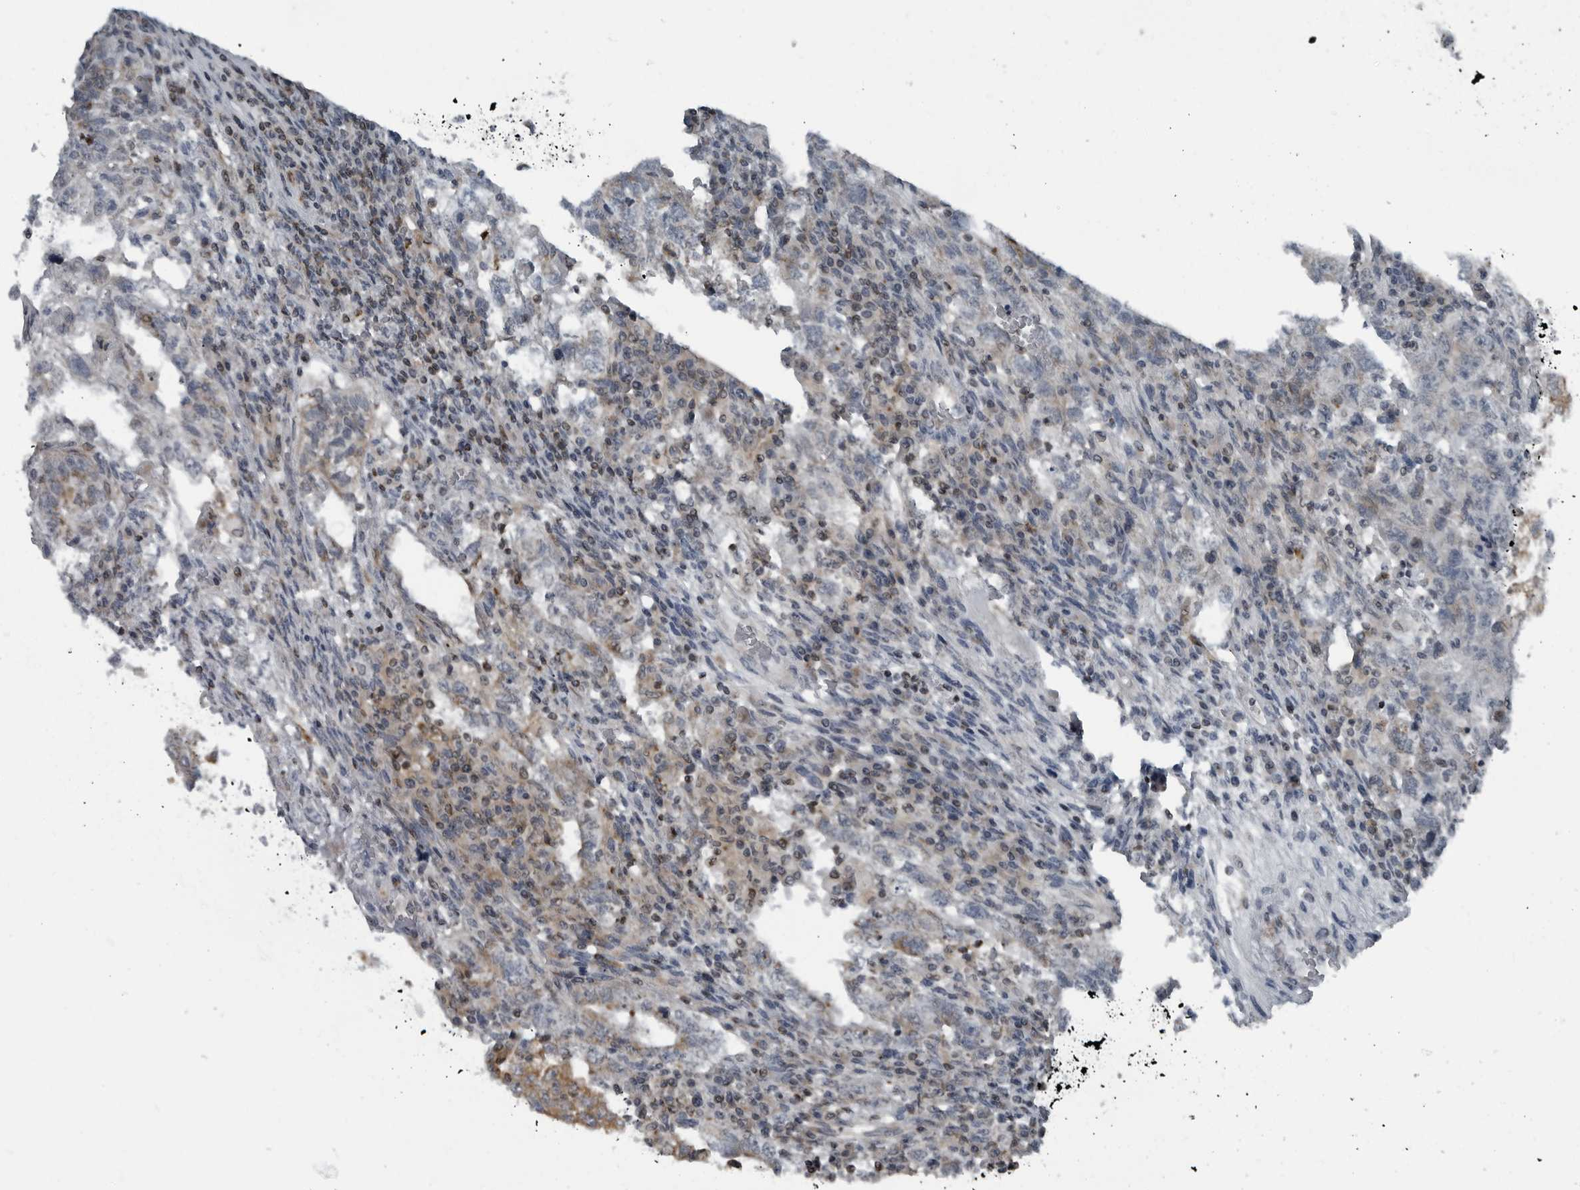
{"staining": {"intensity": "moderate", "quantity": "25%-75%", "location": "cytoplasmic/membranous"}, "tissue": "testis cancer", "cell_type": "Tumor cells", "image_type": "cancer", "snomed": [{"axis": "morphology", "description": "Carcinoma, Embryonal, NOS"}, {"axis": "topography", "description": "Testis"}], "caption": "Immunohistochemical staining of human testis cancer (embryonal carcinoma) exhibits medium levels of moderate cytoplasmic/membranous protein staining in about 25%-75% of tumor cells.", "gene": "GAK", "patient": {"sex": "male", "age": 36}}